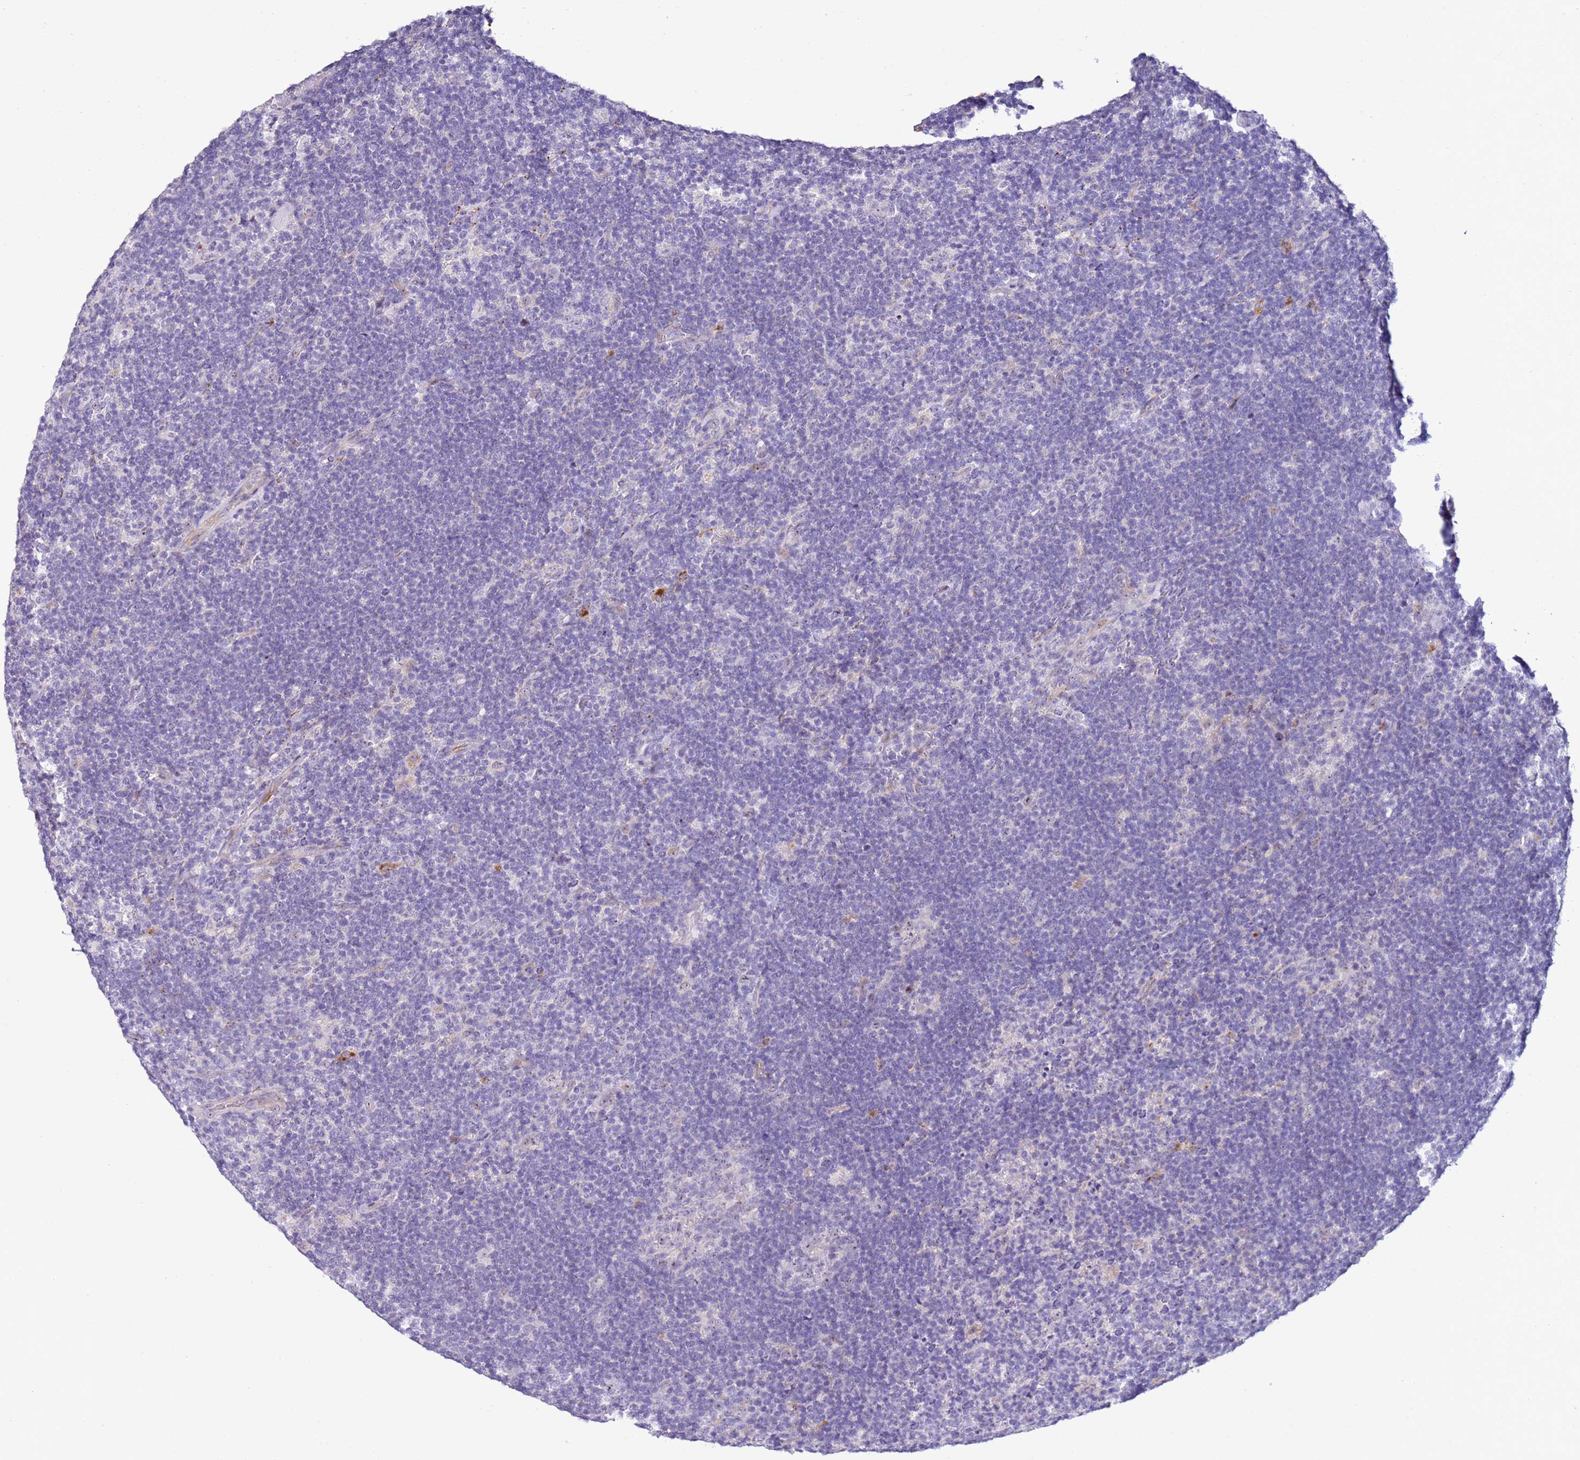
{"staining": {"intensity": "negative", "quantity": "none", "location": "none"}, "tissue": "lymphoma", "cell_type": "Tumor cells", "image_type": "cancer", "snomed": [{"axis": "morphology", "description": "Hodgkin's disease, NOS"}, {"axis": "topography", "description": "Lymph node"}], "caption": "A micrograph of lymphoma stained for a protein displays no brown staining in tumor cells.", "gene": "HGD", "patient": {"sex": "female", "age": 57}}